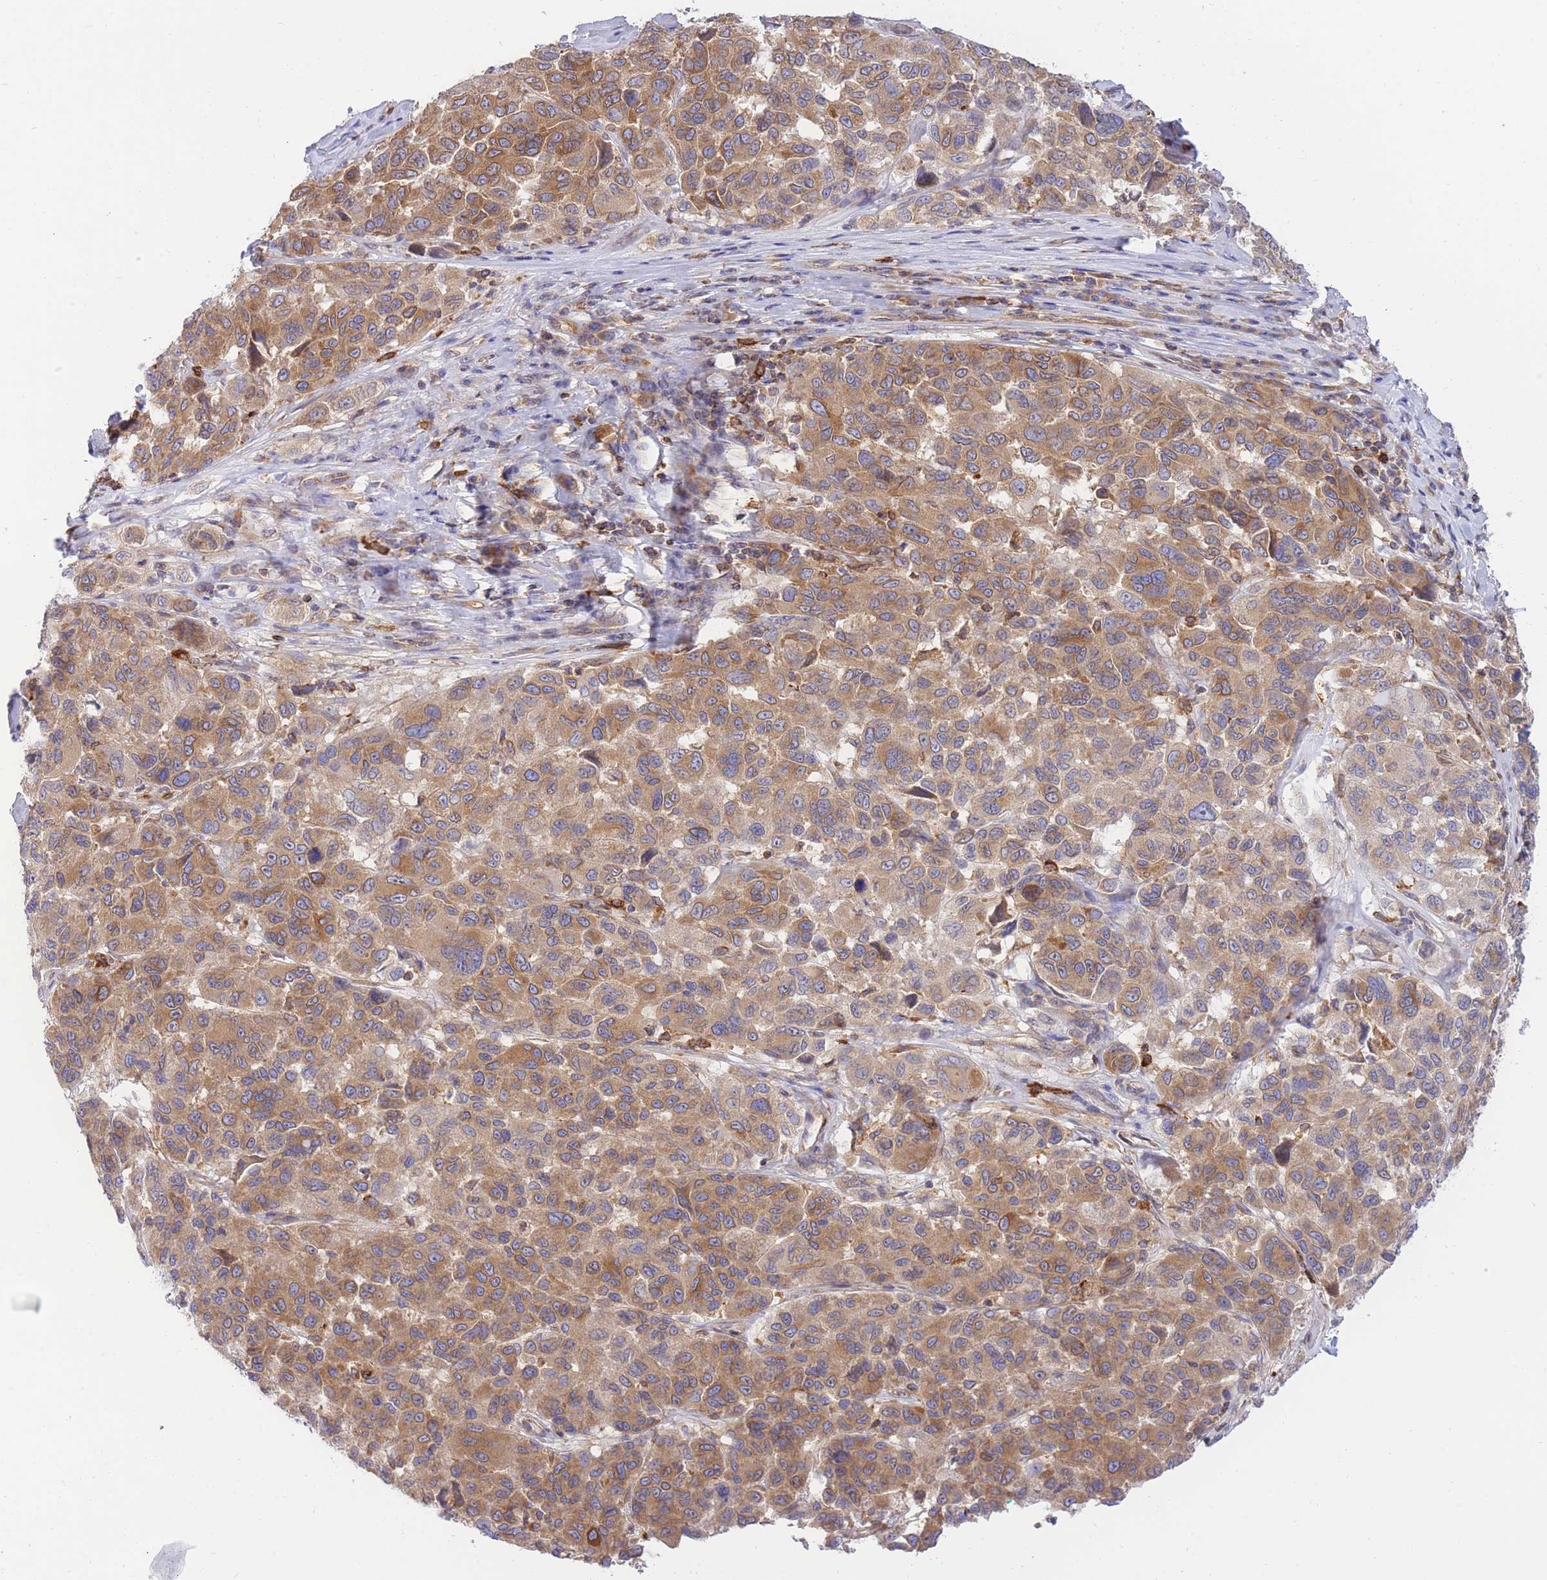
{"staining": {"intensity": "moderate", "quantity": ">75%", "location": "cytoplasmic/membranous"}, "tissue": "melanoma", "cell_type": "Tumor cells", "image_type": "cancer", "snomed": [{"axis": "morphology", "description": "Malignant melanoma, NOS"}, {"axis": "topography", "description": "Skin"}], "caption": "IHC (DAB (3,3'-diaminobenzidine)) staining of human melanoma demonstrates moderate cytoplasmic/membranous protein expression in about >75% of tumor cells.", "gene": "REM1", "patient": {"sex": "female", "age": 66}}